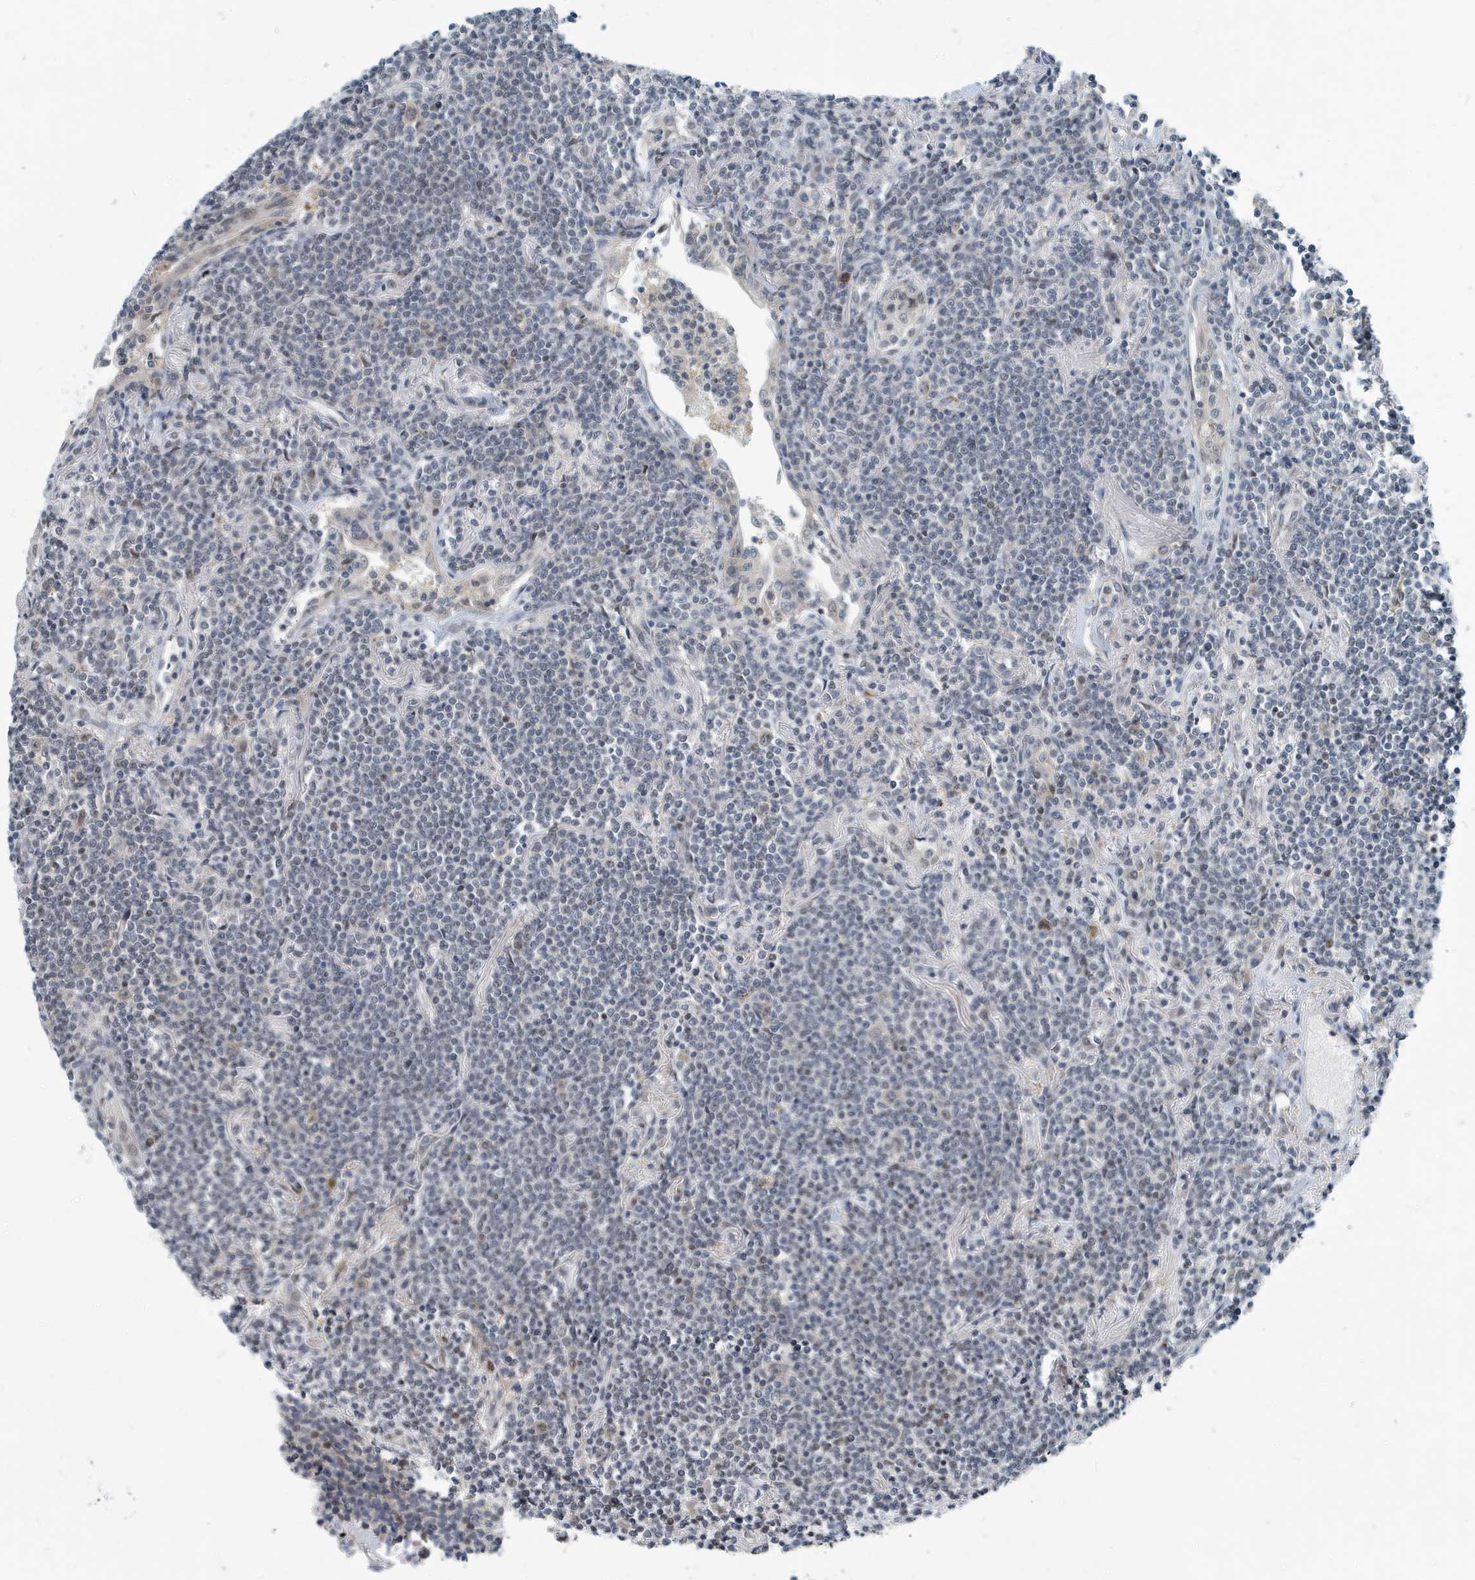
{"staining": {"intensity": "negative", "quantity": "none", "location": "none"}, "tissue": "lymphoma", "cell_type": "Tumor cells", "image_type": "cancer", "snomed": [{"axis": "morphology", "description": "Malignant lymphoma, non-Hodgkin's type, Low grade"}, {"axis": "topography", "description": "Lung"}], "caption": "A micrograph of human malignant lymphoma, non-Hodgkin's type (low-grade) is negative for staining in tumor cells. Brightfield microscopy of immunohistochemistry stained with DAB (3,3'-diaminobenzidine) (brown) and hematoxylin (blue), captured at high magnification.", "gene": "KIF15", "patient": {"sex": "female", "age": 71}}